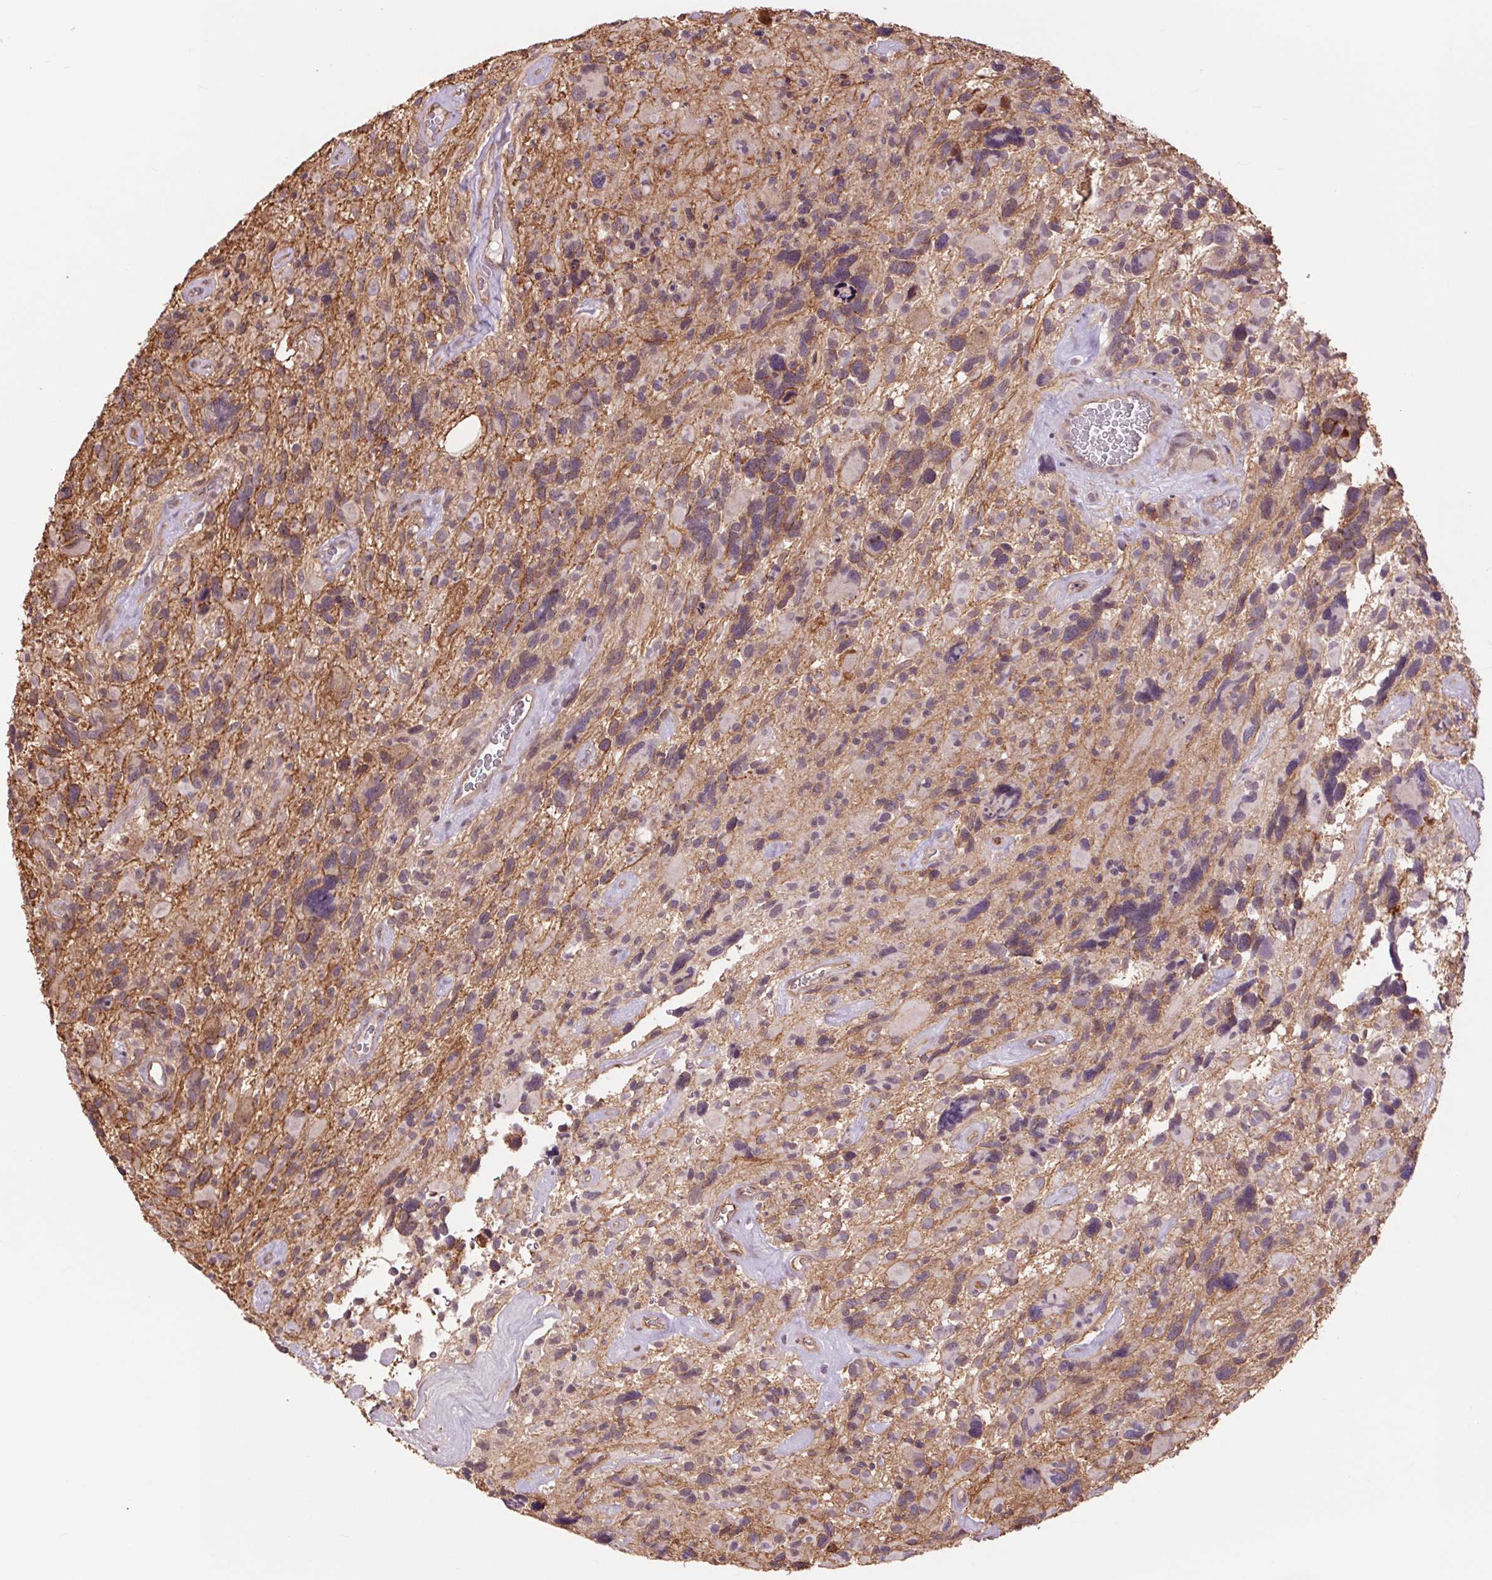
{"staining": {"intensity": "negative", "quantity": "none", "location": "none"}, "tissue": "glioma", "cell_type": "Tumor cells", "image_type": "cancer", "snomed": [{"axis": "morphology", "description": "Glioma, malignant, High grade"}, {"axis": "topography", "description": "Brain"}], "caption": "High power microscopy photomicrograph of an immunohistochemistry (IHC) photomicrograph of malignant glioma (high-grade), revealing no significant positivity in tumor cells.", "gene": "PALM", "patient": {"sex": "male", "age": 49}}